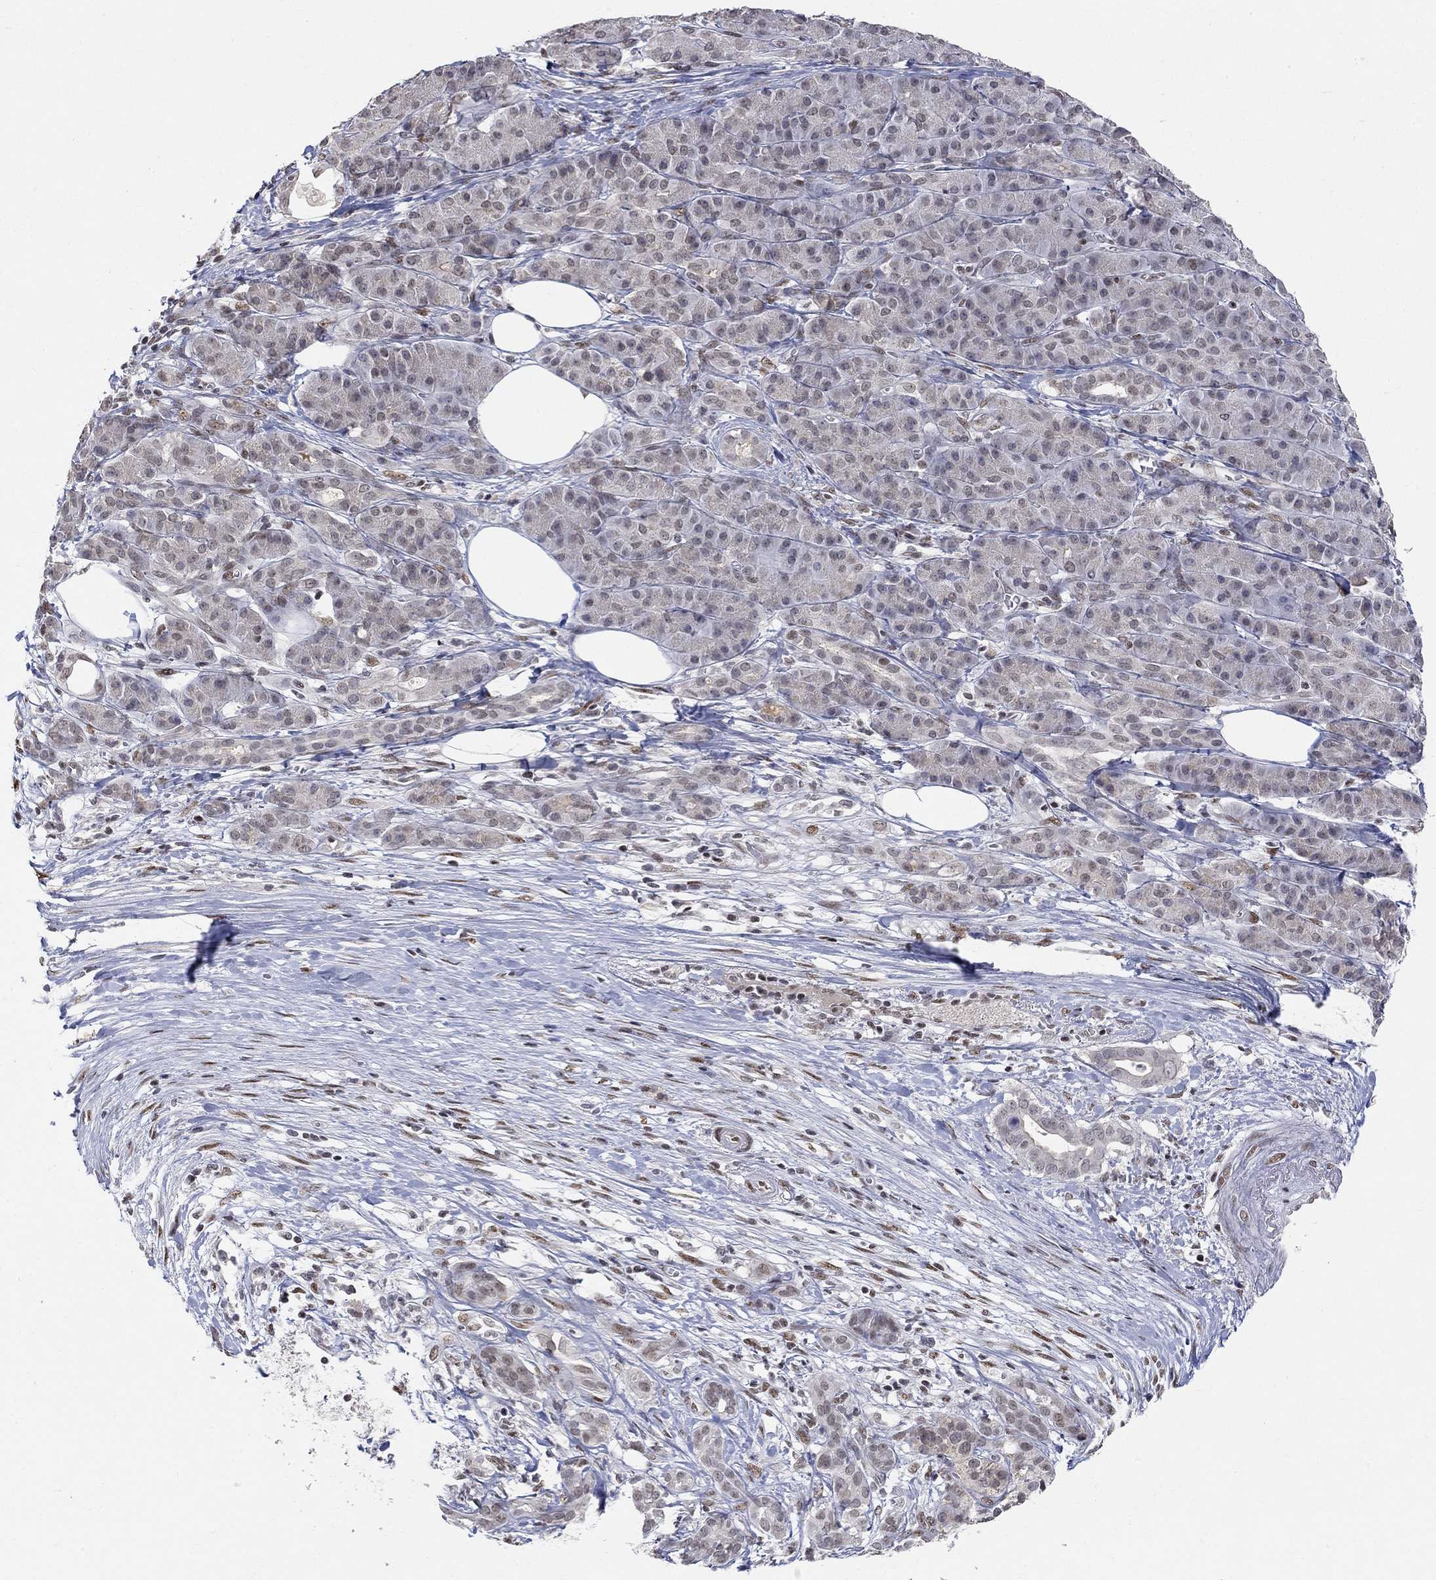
{"staining": {"intensity": "negative", "quantity": "none", "location": "none"}, "tissue": "pancreatic cancer", "cell_type": "Tumor cells", "image_type": "cancer", "snomed": [{"axis": "morphology", "description": "Adenocarcinoma, NOS"}, {"axis": "topography", "description": "Pancreas"}], "caption": "High magnification brightfield microscopy of pancreatic cancer (adenocarcinoma) stained with DAB (3,3'-diaminobenzidine) (brown) and counterstained with hematoxylin (blue): tumor cells show no significant staining.", "gene": "KLF12", "patient": {"sex": "male", "age": 61}}